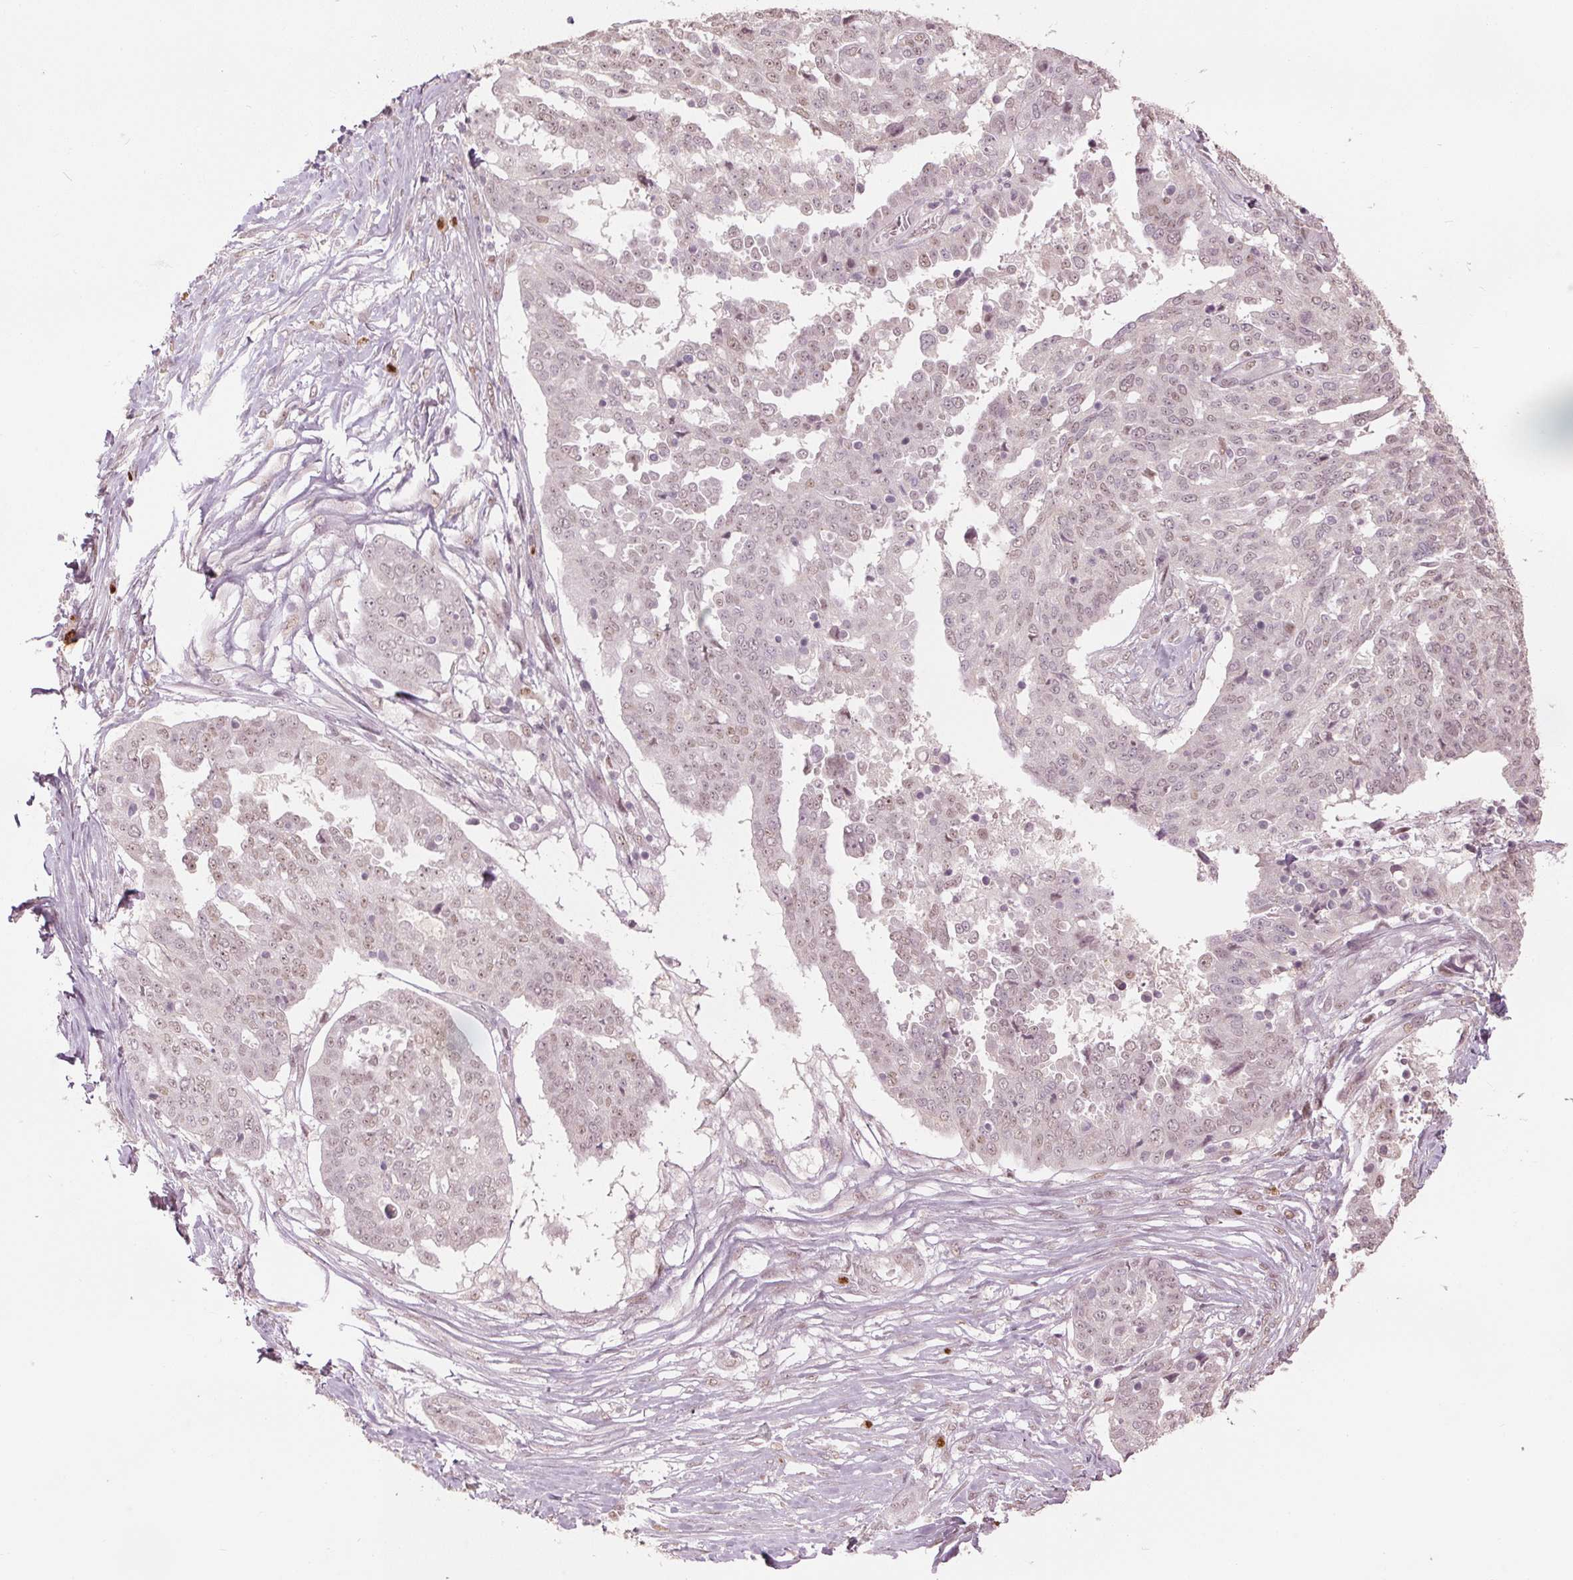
{"staining": {"intensity": "weak", "quantity": "<25%", "location": "nuclear"}, "tissue": "ovarian cancer", "cell_type": "Tumor cells", "image_type": "cancer", "snomed": [{"axis": "morphology", "description": "Cystadenocarcinoma, serous, NOS"}, {"axis": "topography", "description": "Ovary"}], "caption": "Ovarian cancer (serous cystadenocarcinoma) was stained to show a protein in brown. There is no significant expression in tumor cells. (DAB immunohistochemistry (IHC), high magnification).", "gene": "SLC39A3", "patient": {"sex": "female", "age": 67}}